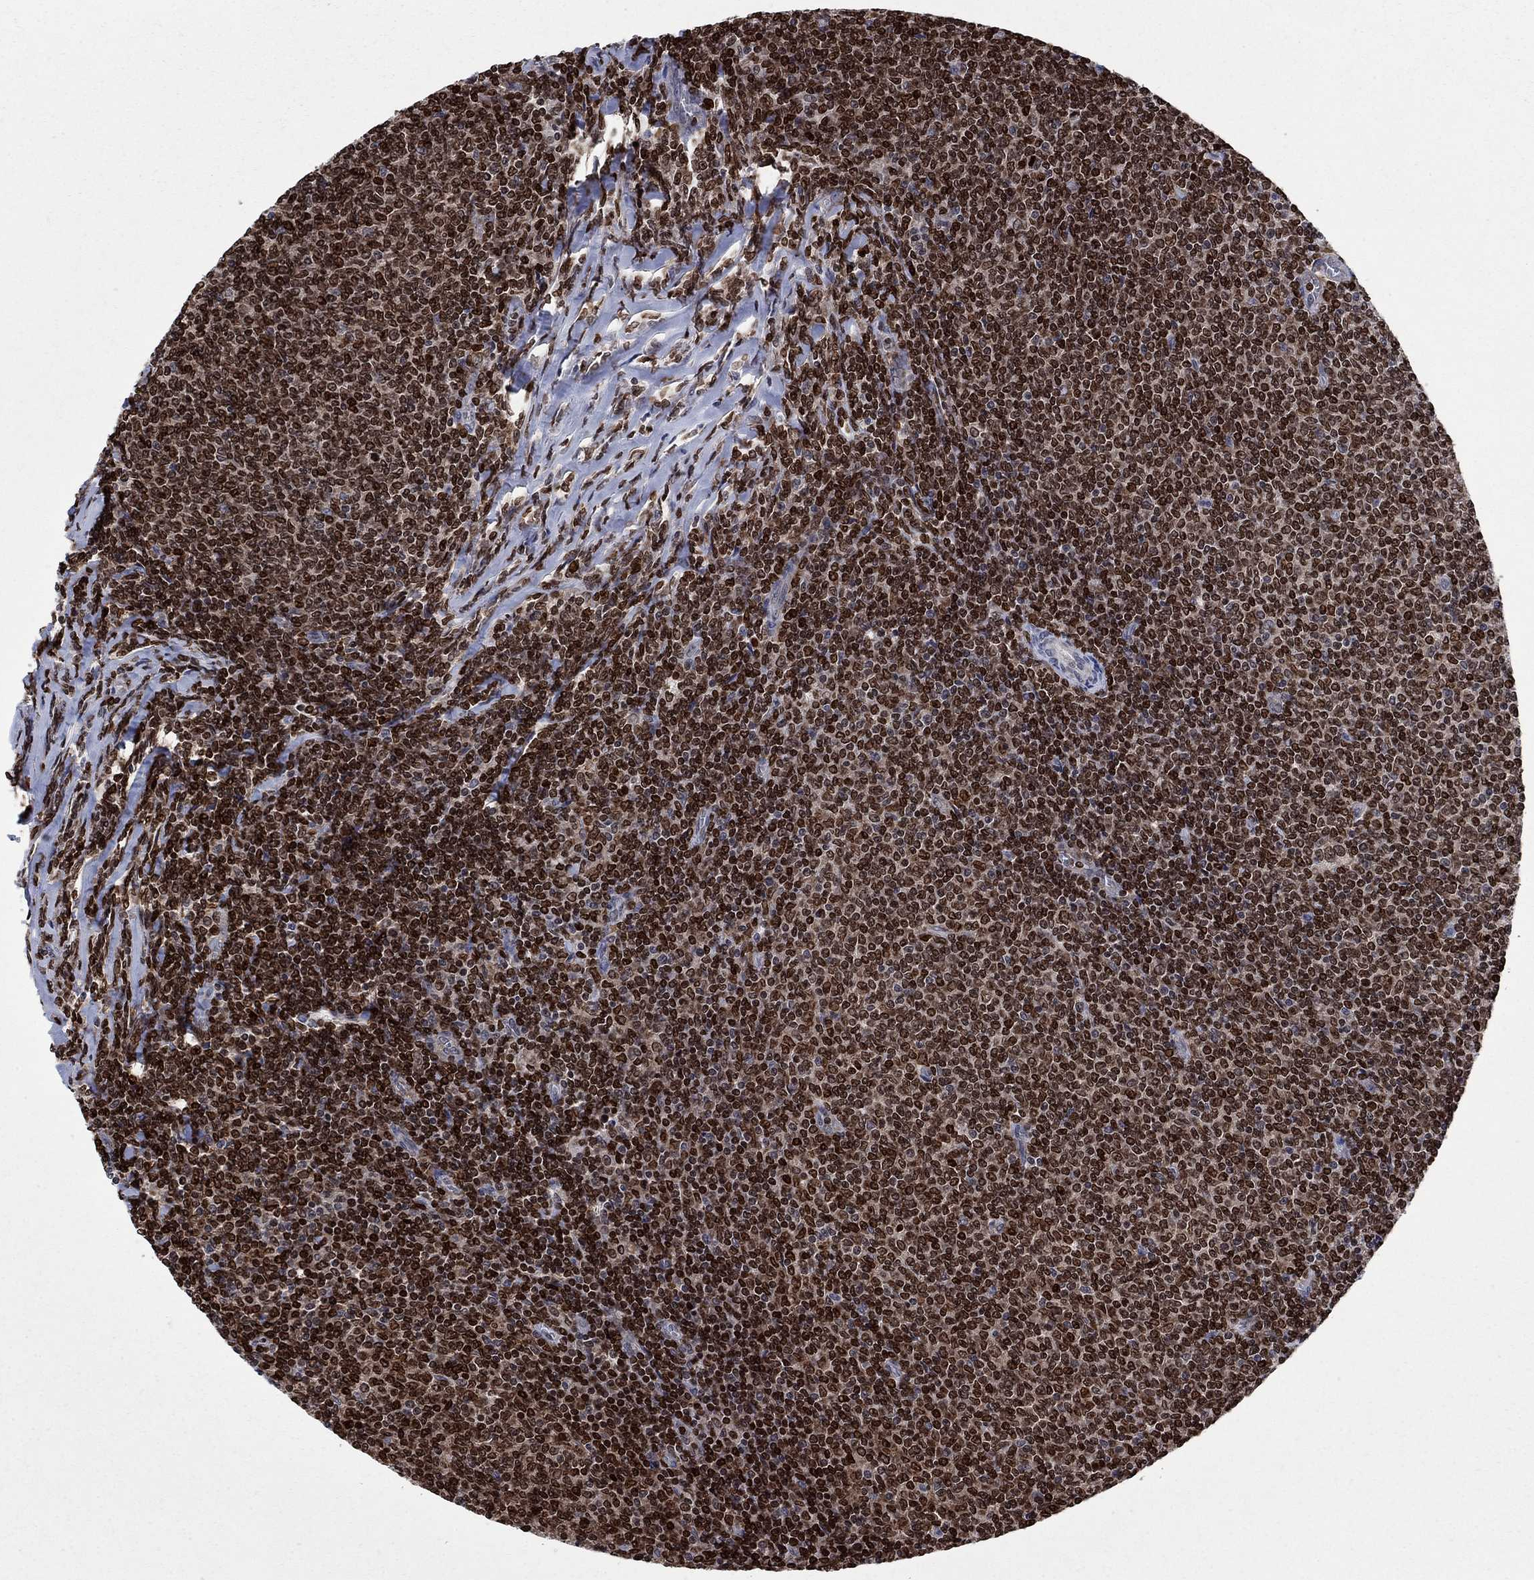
{"staining": {"intensity": "strong", "quantity": ">75%", "location": "nuclear"}, "tissue": "lymphoma", "cell_type": "Tumor cells", "image_type": "cancer", "snomed": [{"axis": "morphology", "description": "Malignant lymphoma, non-Hodgkin's type, Low grade"}, {"axis": "topography", "description": "Lymph node"}], "caption": "Strong nuclear positivity is appreciated in approximately >75% of tumor cells in malignant lymphoma, non-Hodgkin's type (low-grade).", "gene": "HMGA1", "patient": {"sex": "male", "age": 52}}